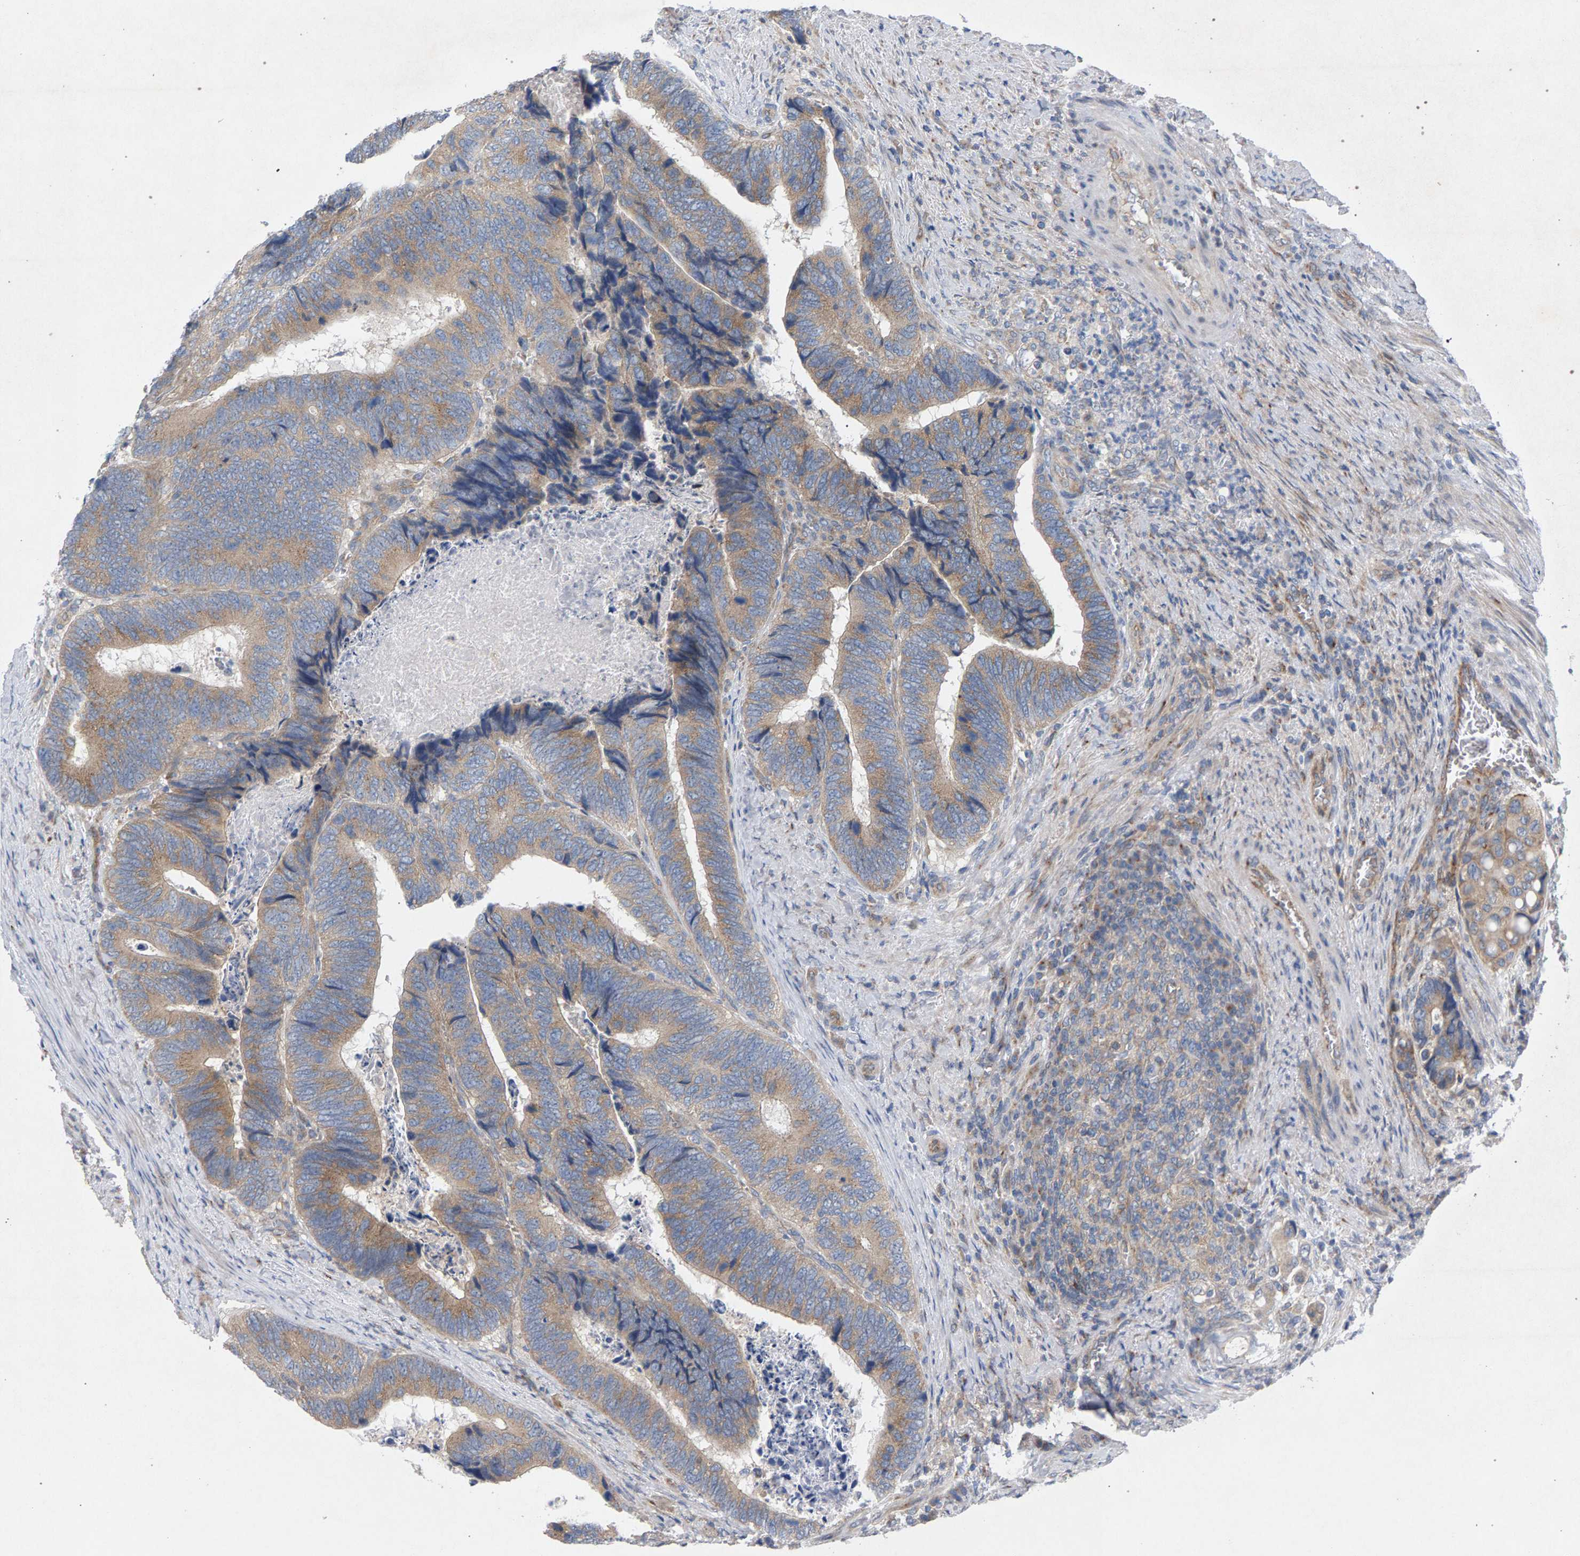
{"staining": {"intensity": "moderate", "quantity": ">75%", "location": "cytoplasmic/membranous"}, "tissue": "colorectal cancer", "cell_type": "Tumor cells", "image_type": "cancer", "snomed": [{"axis": "morphology", "description": "Adenocarcinoma, NOS"}, {"axis": "topography", "description": "Colon"}], "caption": "A medium amount of moderate cytoplasmic/membranous expression is appreciated in approximately >75% of tumor cells in colorectal cancer (adenocarcinoma) tissue. (Stains: DAB in brown, nuclei in blue, Microscopy: brightfield microscopy at high magnification).", "gene": "MAMDC2", "patient": {"sex": "male", "age": 72}}